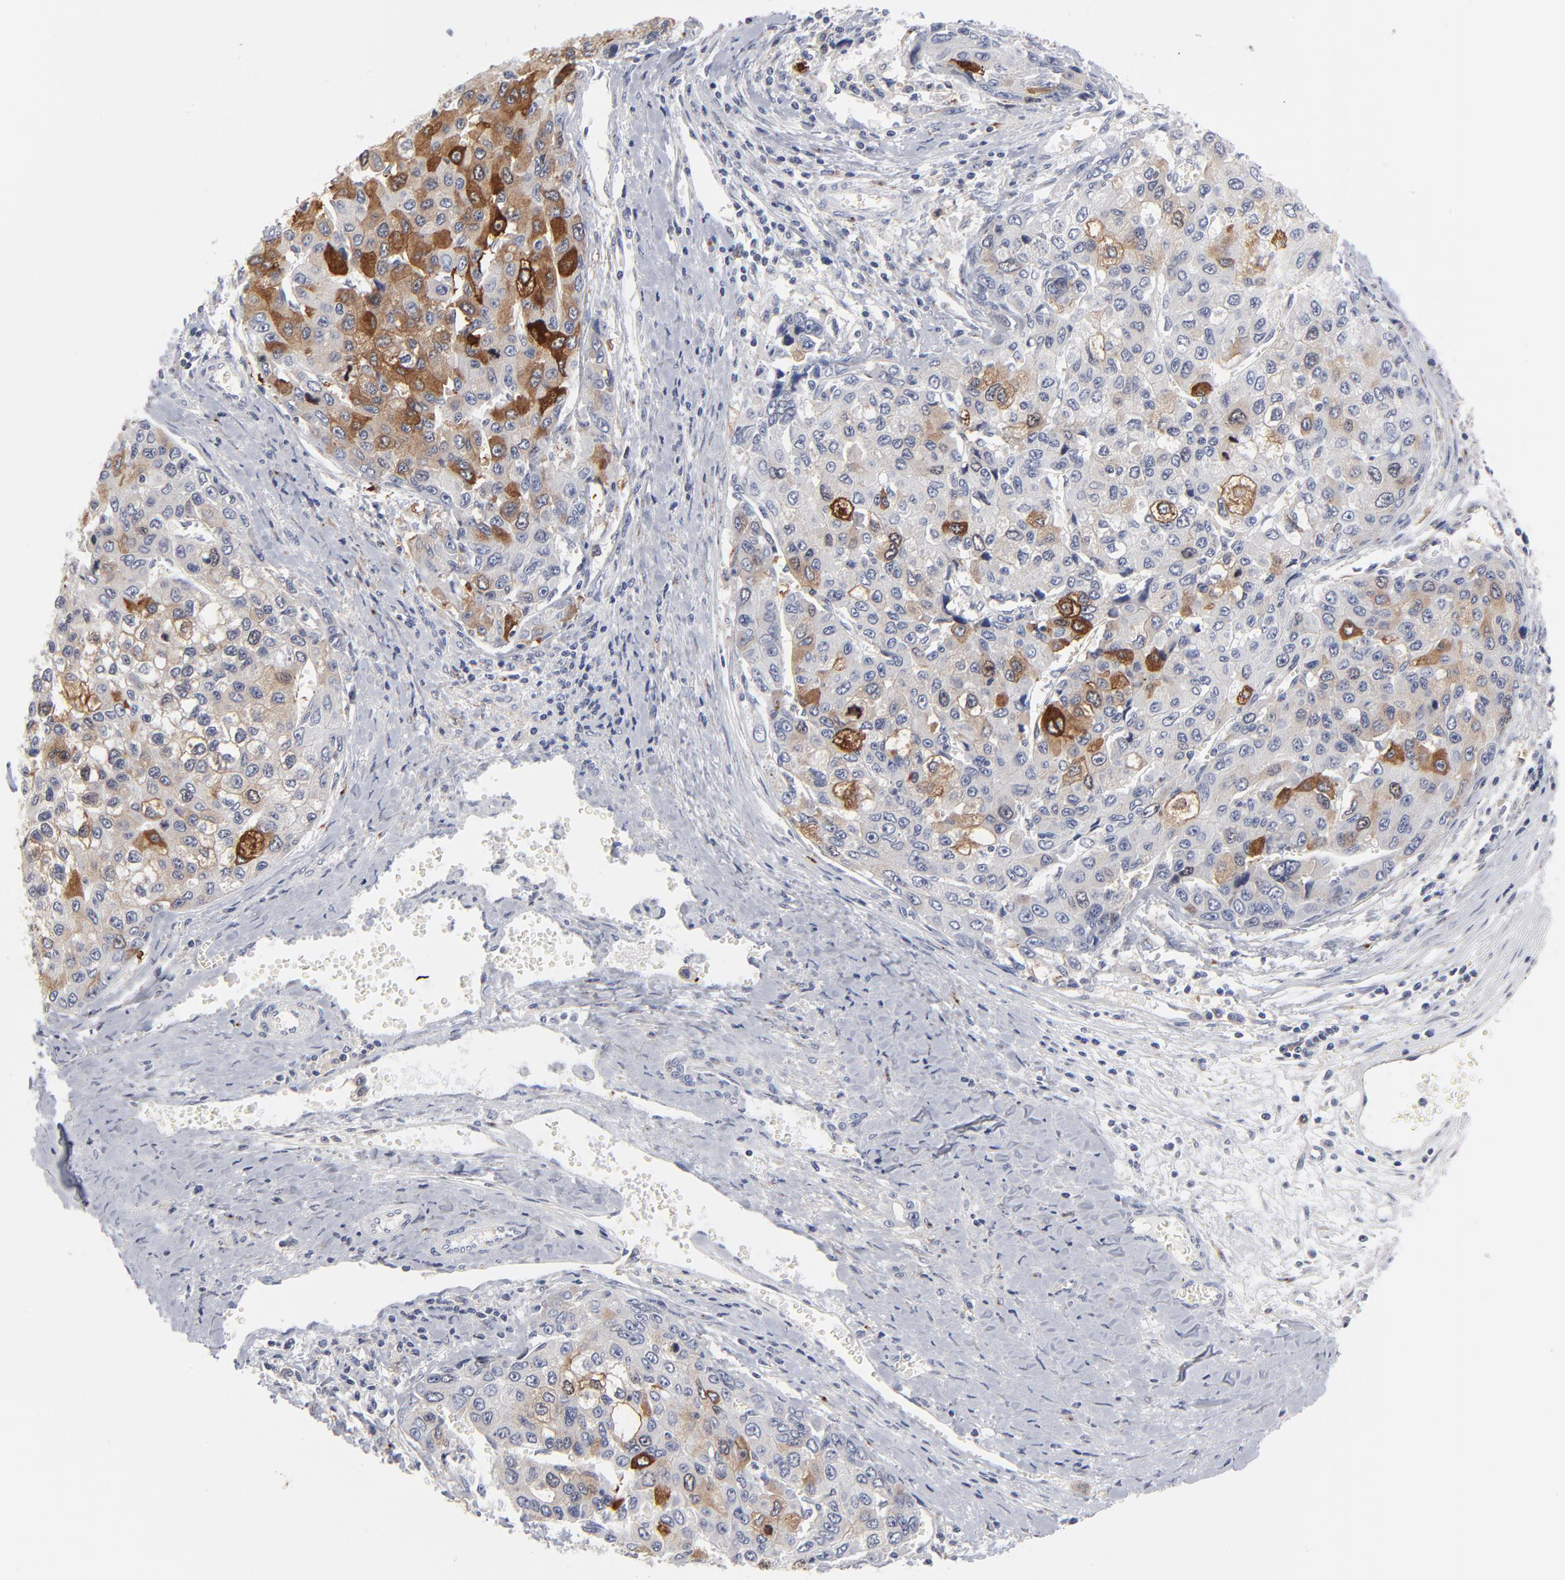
{"staining": {"intensity": "strong", "quantity": "25%-75%", "location": "cytoplasmic/membranous"}, "tissue": "liver cancer", "cell_type": "Tumor cells", "image_type": "cancer", "snomed": [{"axis": "morphology", "description": "Carcinoma, Hepatocellular, NOS"}, {"axis": "topography", "description": "Liver"}], "caption": "This micrograph demonstrates IHC staining of human liver cancer, with high strong cytoplasmic/membranous expression in about 25%-75% of tumor cells.", "gene": "AURKA", "patient": {"sex": "female", "age": 66}}